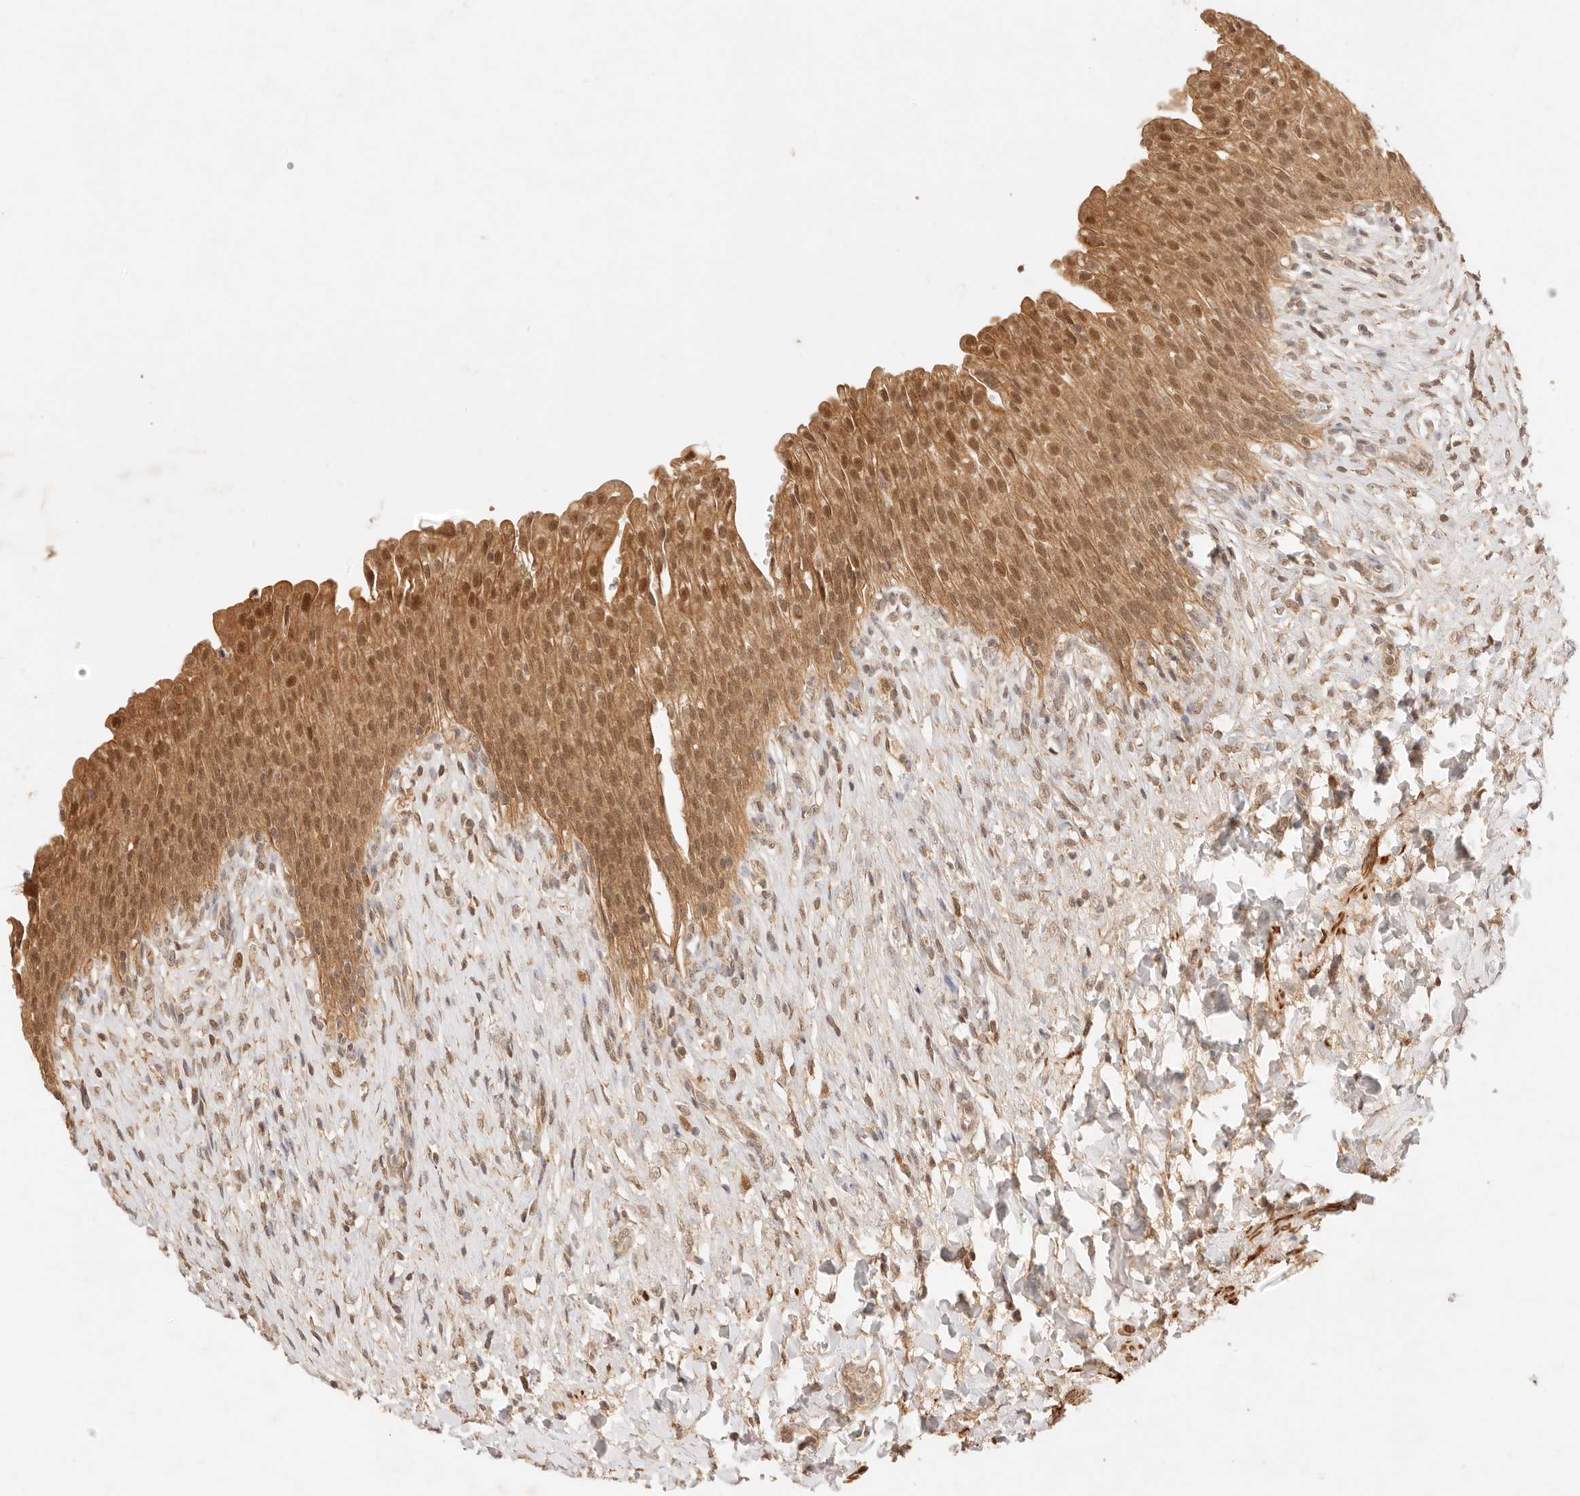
{"staining": {"intensity": "moderate", "quantity": ">75%", "location": "cytoplasmic/membranous,nuclear"}, "tissue": "urinary bladder", "cell_type": "Urothelial cells", "image_type": "normal", "snomed": [{"axis": "morphology", "description": "Urothelial carcinoma, High grade"}, {"axis": "topography", "description": "Urinary bladder"}], "caption": "Immunohistochemistry (DAB (3,3'-diaminobenzidine)) staining of normal human urinary bladder demonstrates moderate cytoplasmic/membranous,nuclear protein staining in approximately >75% of urothelial cells.", "gene": "TRIM11", "patient": {"sex": "male", "age": 46}}